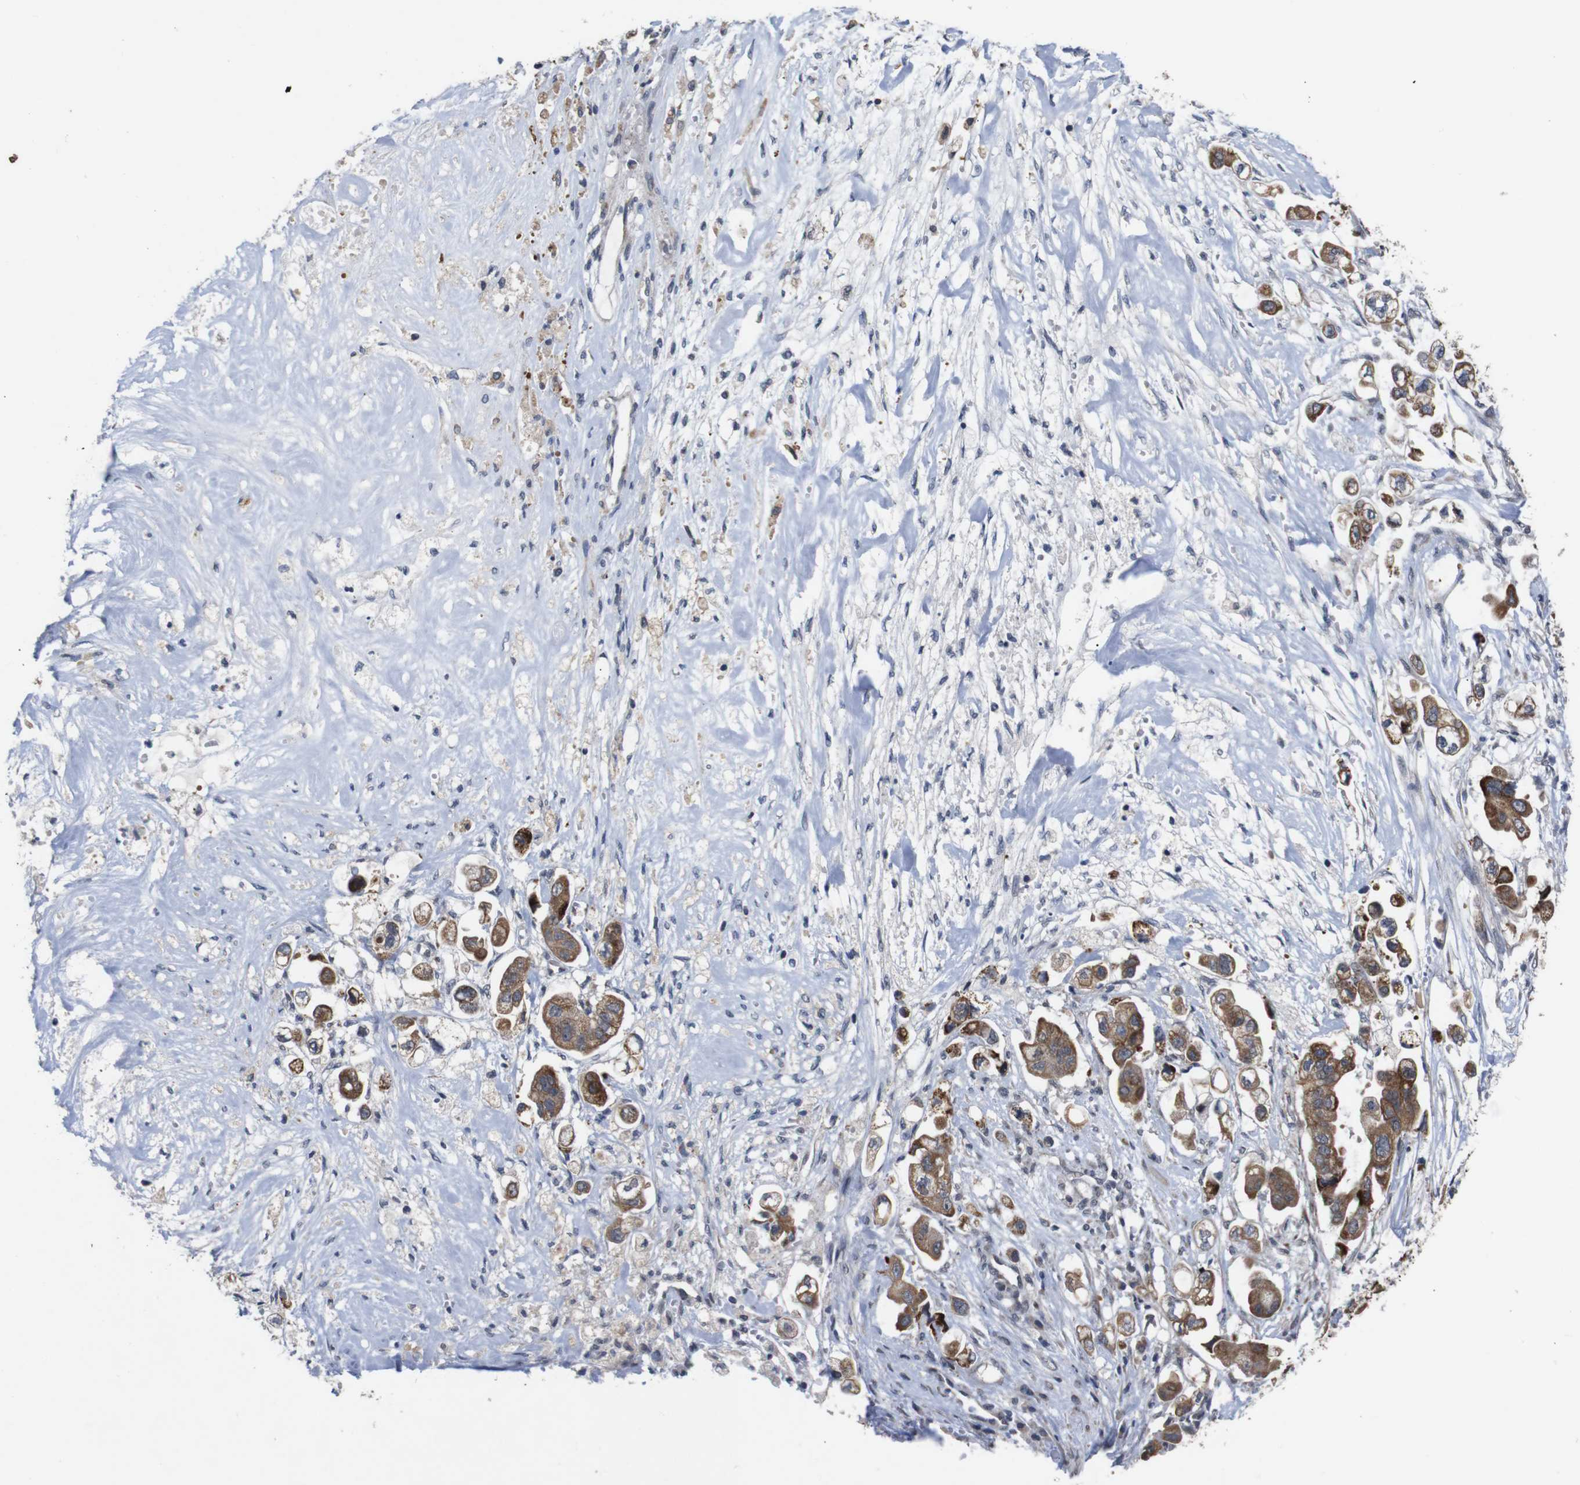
{"staining": {"intensity": "moderate", "quantity": ">75%", "location": "cytoplasmic/membranous"}, "tissue": "stomach cancer", "cell_type": "Tumor cells", "image_type": "cancer", "snomed": [{"axis": "morphology", "description": "Adenocarcinoma, NOS"}, {"axis": "topography", "description": "Stomach"}], "caption": "Moderate cytoplasmic/membranous positivity for a protein is appreciated in about >75% of tumor cells of stomach adenocarcinoma using immunohistochemistry.", "gene": "ATP7B", "patient": {"sex": "male", "age": 62}}